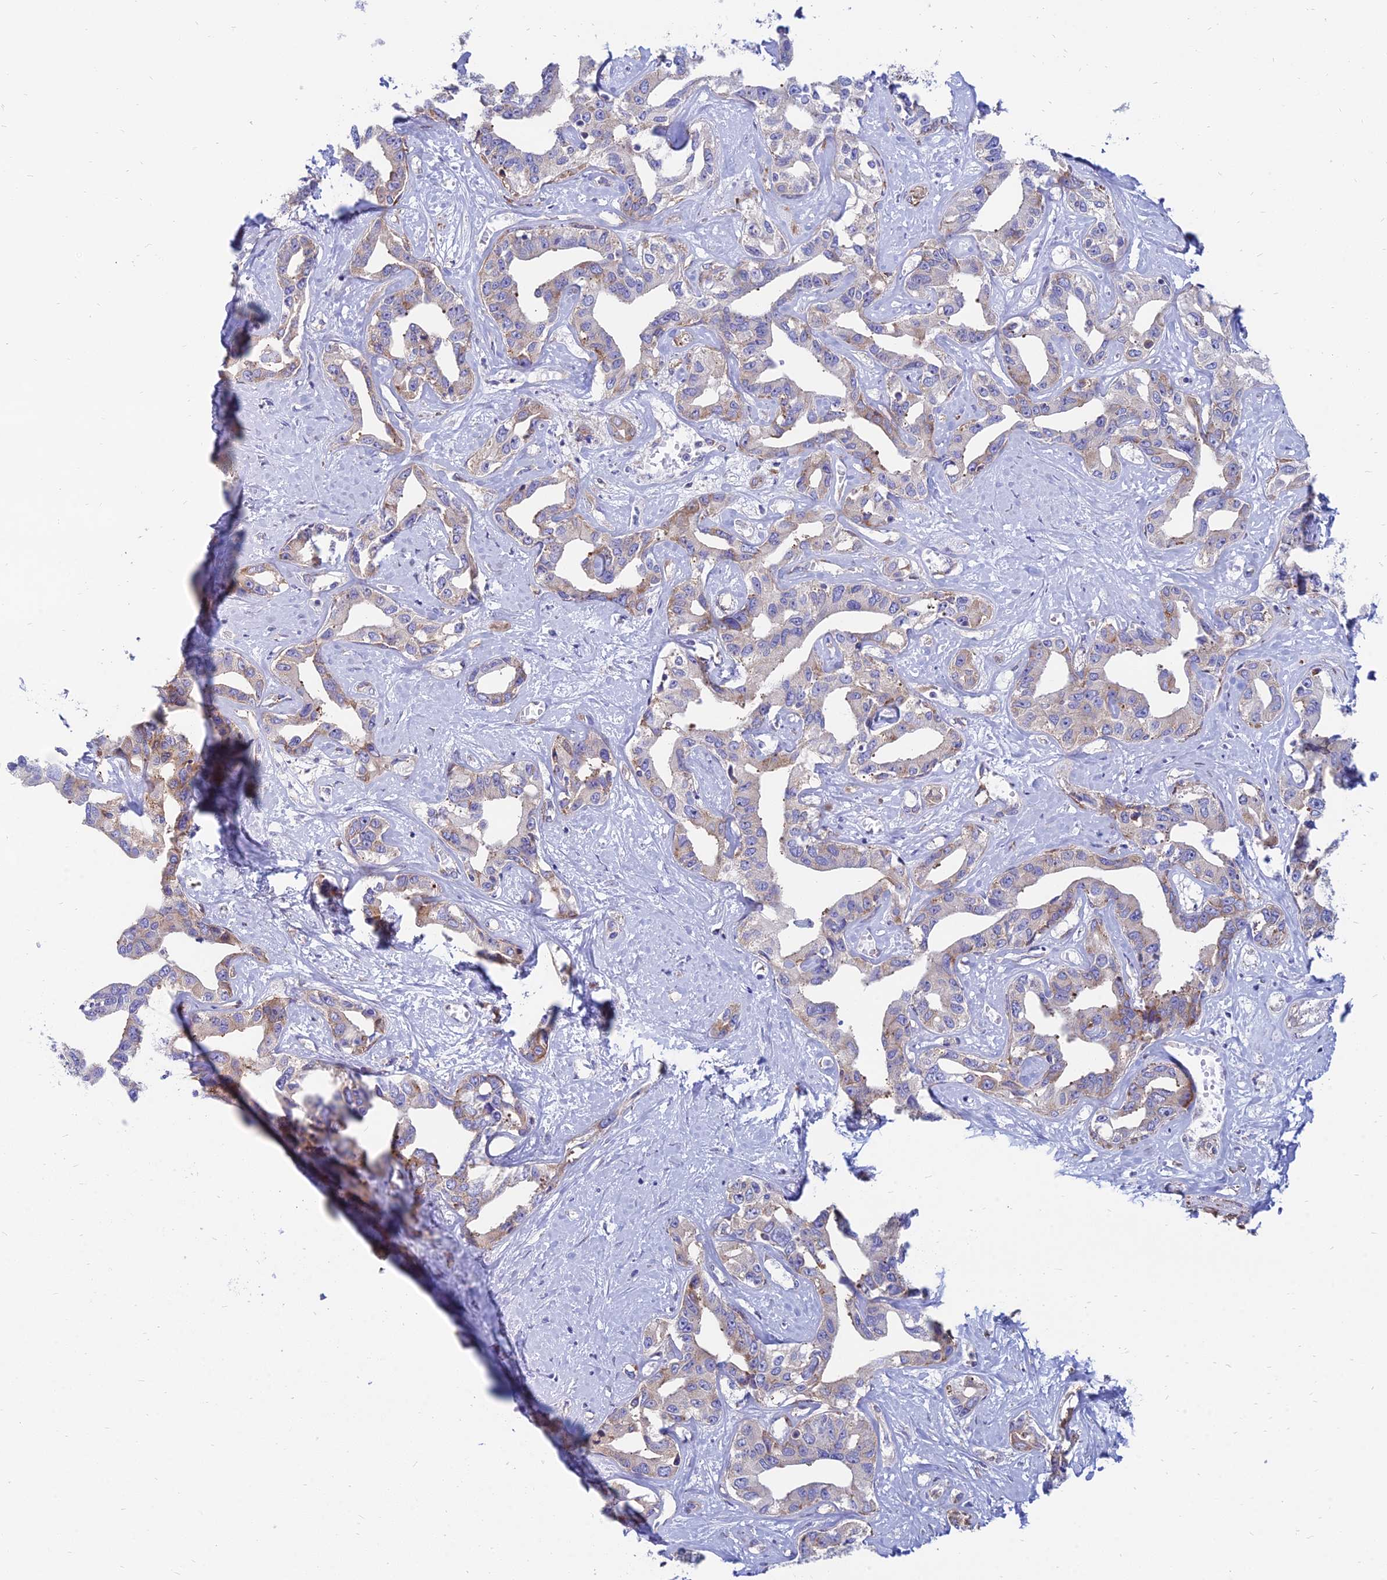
{"staining": {"intensity": "weak", "quantity": "25%-75%", "location": "cytoplasmic/membranous"}, "tissue": "liver cancer", "cell_type": "Tumor cells", "image_type": "cancer", "snomed": [{"axis": "morphology", "description": "Cholangiocarcinoma"}, {"axis": "topography", "description": "Liver"}], "caption": "Immunohistochemical staining of human liver cancer (cholangiocarcinoma) exhibits low levels of weak cytoplasmic/membranous protein expression in approximately 25%-75% of tumor cells.", "gene": "TXLNA", "patient": {"sex": "male", "age": 59}}